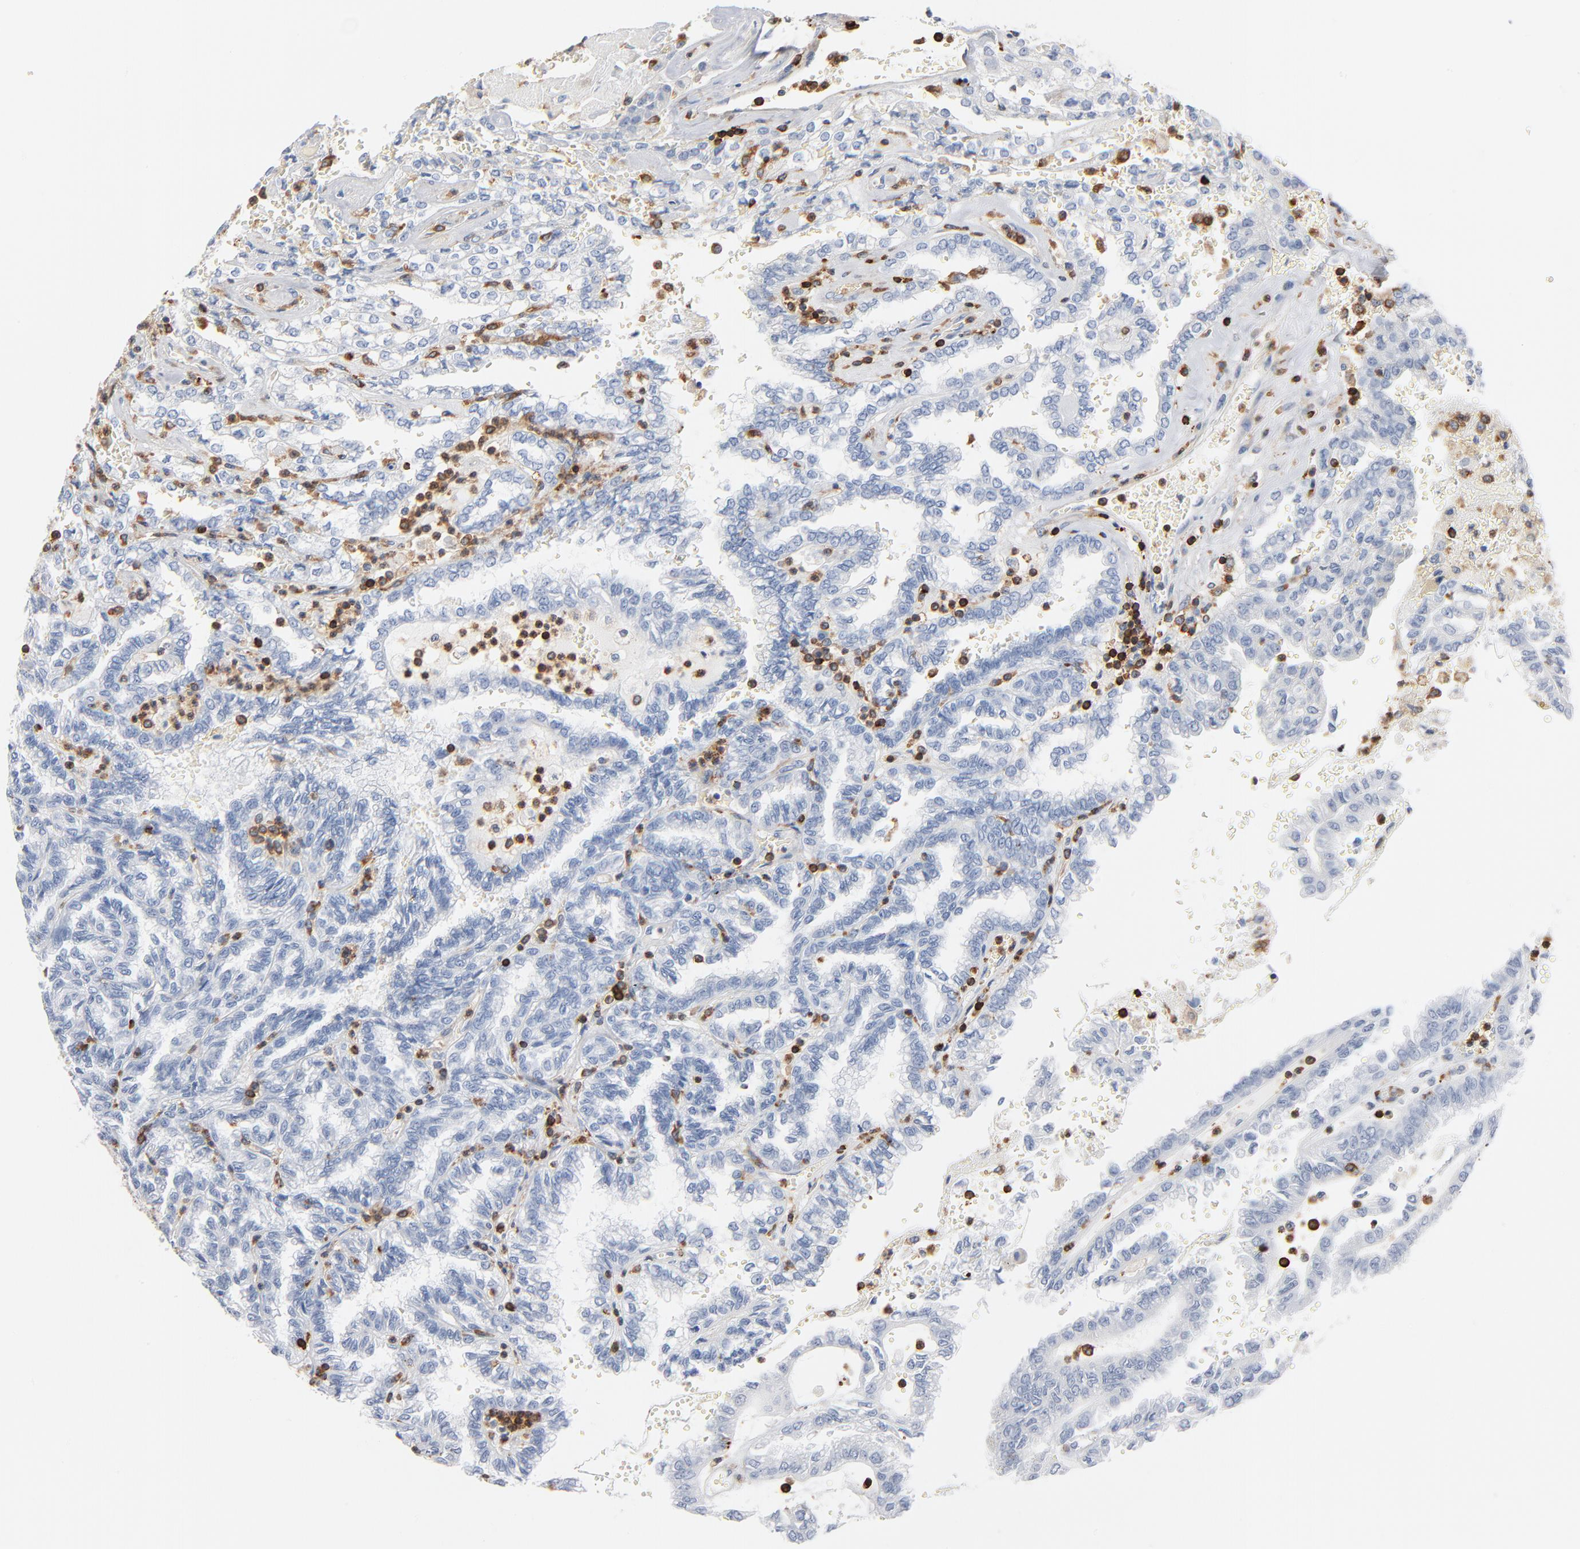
{"staining": {"intensity": "negative", "quantity": "none", "location": "none"}, "tissue": "renal cancer", "cell_type": "Tumor cells", "image_type": "cancer", "snomed": [{"axis": "morphology", "description": "Inflammation, NOS"}, {"axis": "morphology", "description": "Adenocarcinoma, NOS"}, {"axis": "topography", "description": "Kidney"}], "caption": "Immunohistochemistry of human renal cancer (adenocarcinoma) shows no positivity in tumor cells. The staining was performed using DAB to visualize the protein expression in brown, while the nuclei were stained in blue with hematoxylin (Magnification: 20x).", "gene": "SH3KBP1", "patient": {"sex": "male", "age": 68}}